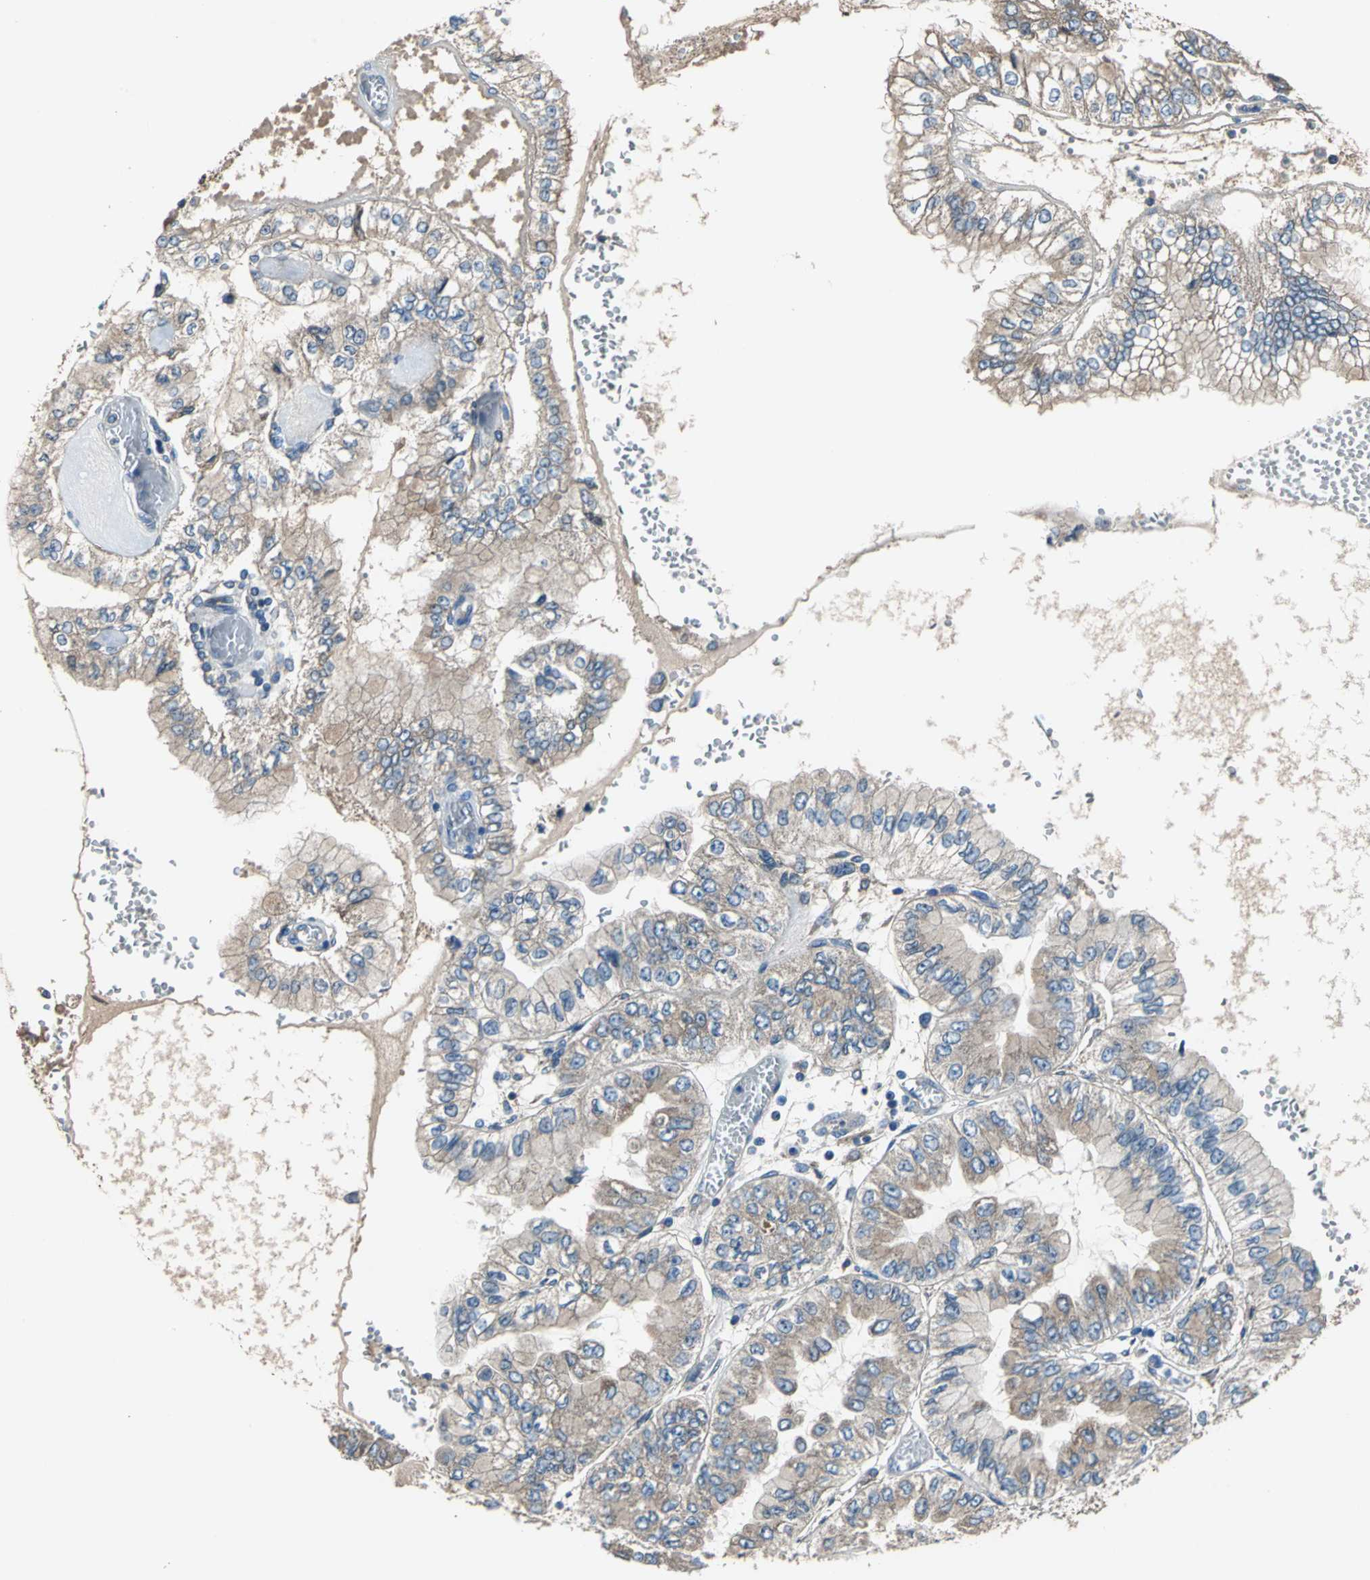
{"staining": {"intensity": "weak", "quantity": ">75%", "location": "cytoplasmic/membranous"}, "tissue": "liver cancer", "cell_type": "Tumor cells", "image_type": "cancer", "snomed": [{"axis": "morphology", "description": "Cholangiocarcinoma"}, {"axis": "topography", "description": "Liver"}], "caption": "Liver cancer (cholangiocarcinoma) stained with a protein marker shows weak staining in tumor cells.", "gene": "HEPH", "patient": {"sex": "female", "age": 79}}